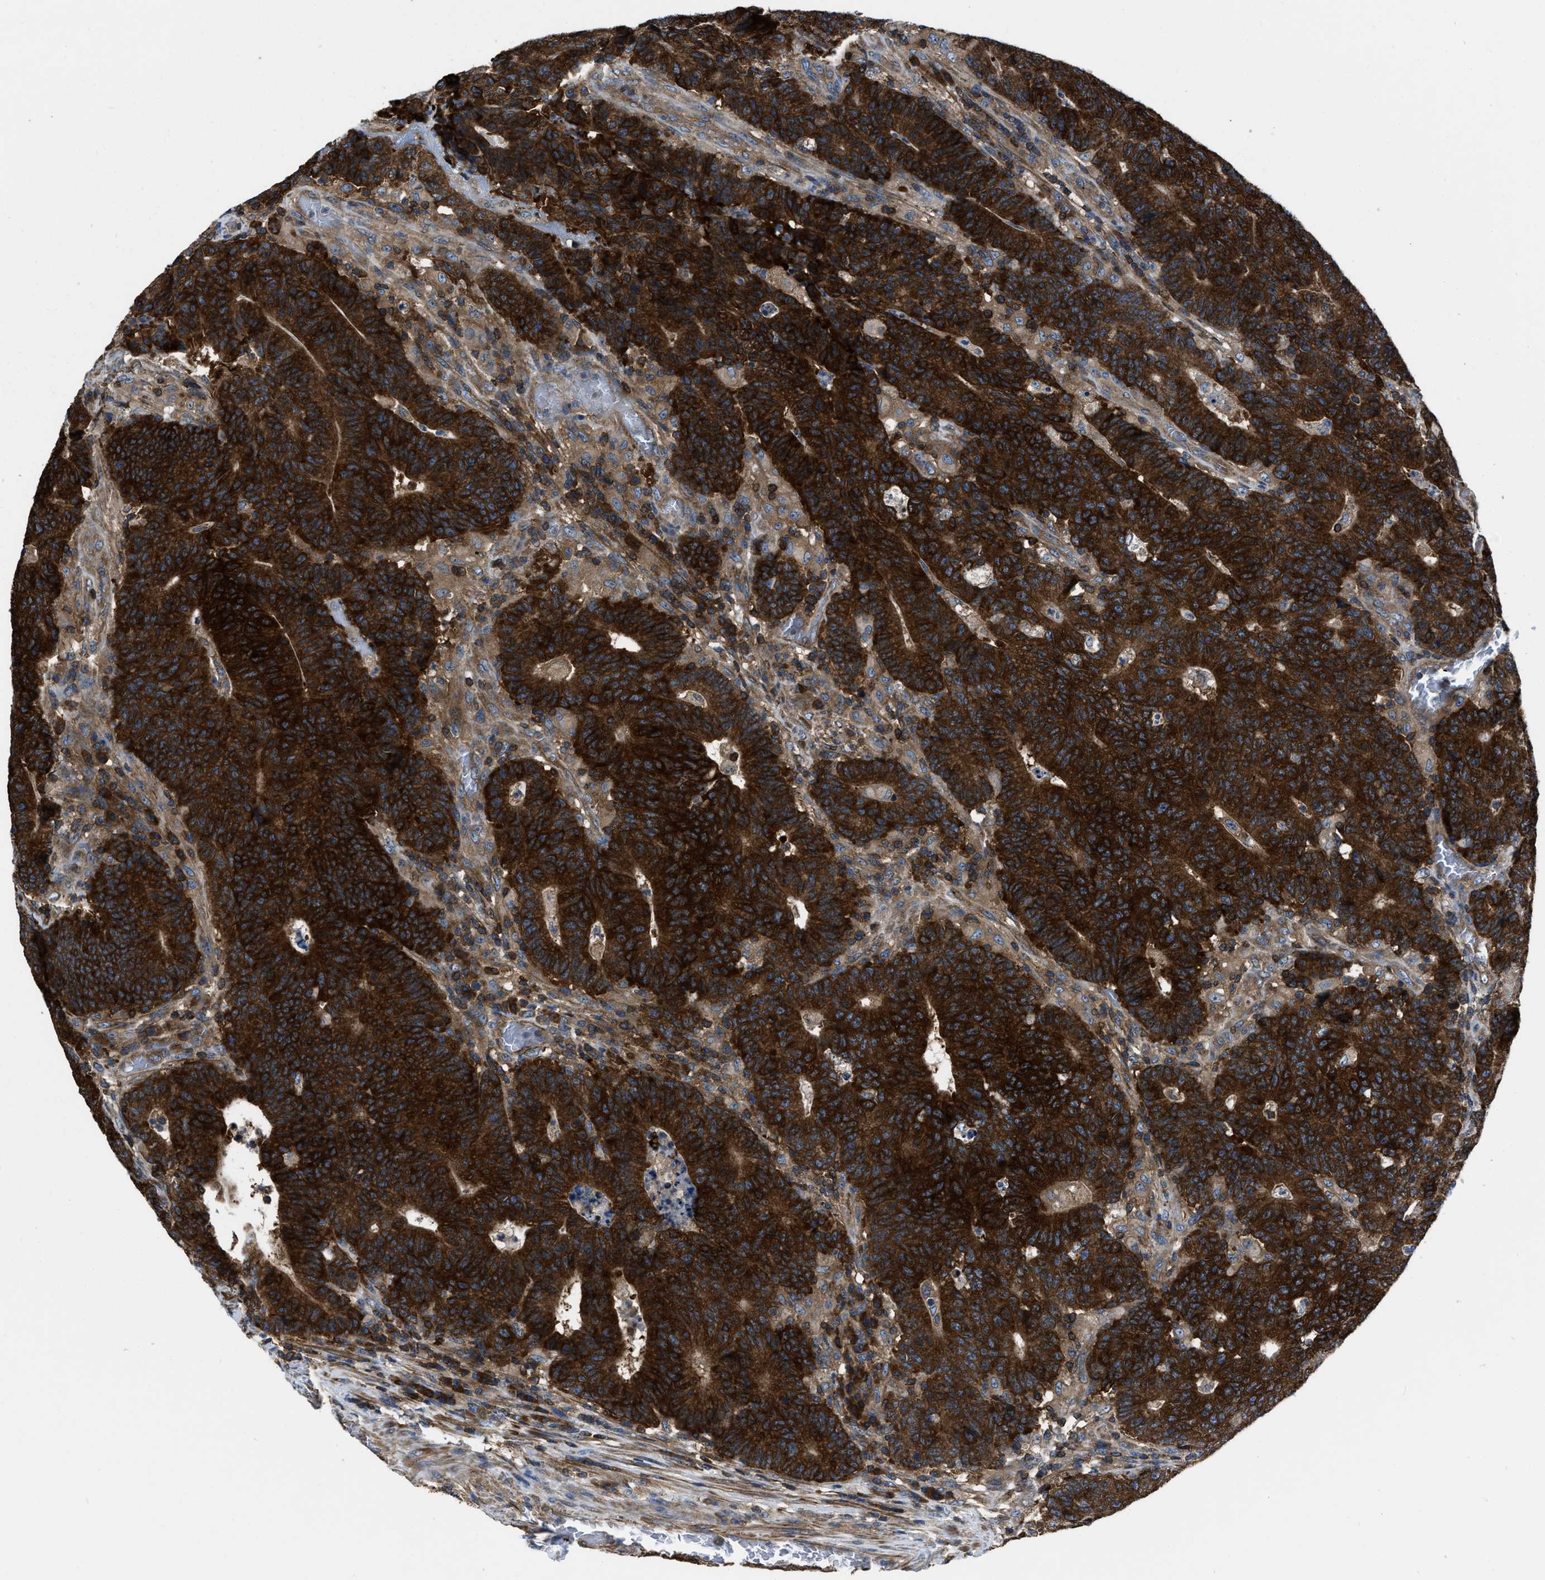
{"staining": {"intensity": "strong", "quantity": ">75%", "location": "cytoplasmic/membranous"}, "tissue": "colorectal cancer", "cell_type": "Tumor cells", "image_type": "cancer", "snomed": [{"axis": "morphology", "description": "Normal tissue, NOS"}, {"axis": "morphology", "description": "Adenocarcinoma, NOS"}, {"axis": "topography", "description": "Colon"}], "caption": "Adenocarcinoma (colorectal) tissue demonstrates strong cytoplasmic/membranous positivity in about >75% of tumor cells (IHC, brightfield microscopy, high magnification).", "gene": "YARS1", "patient": {"sex": "female", "age": 75}}